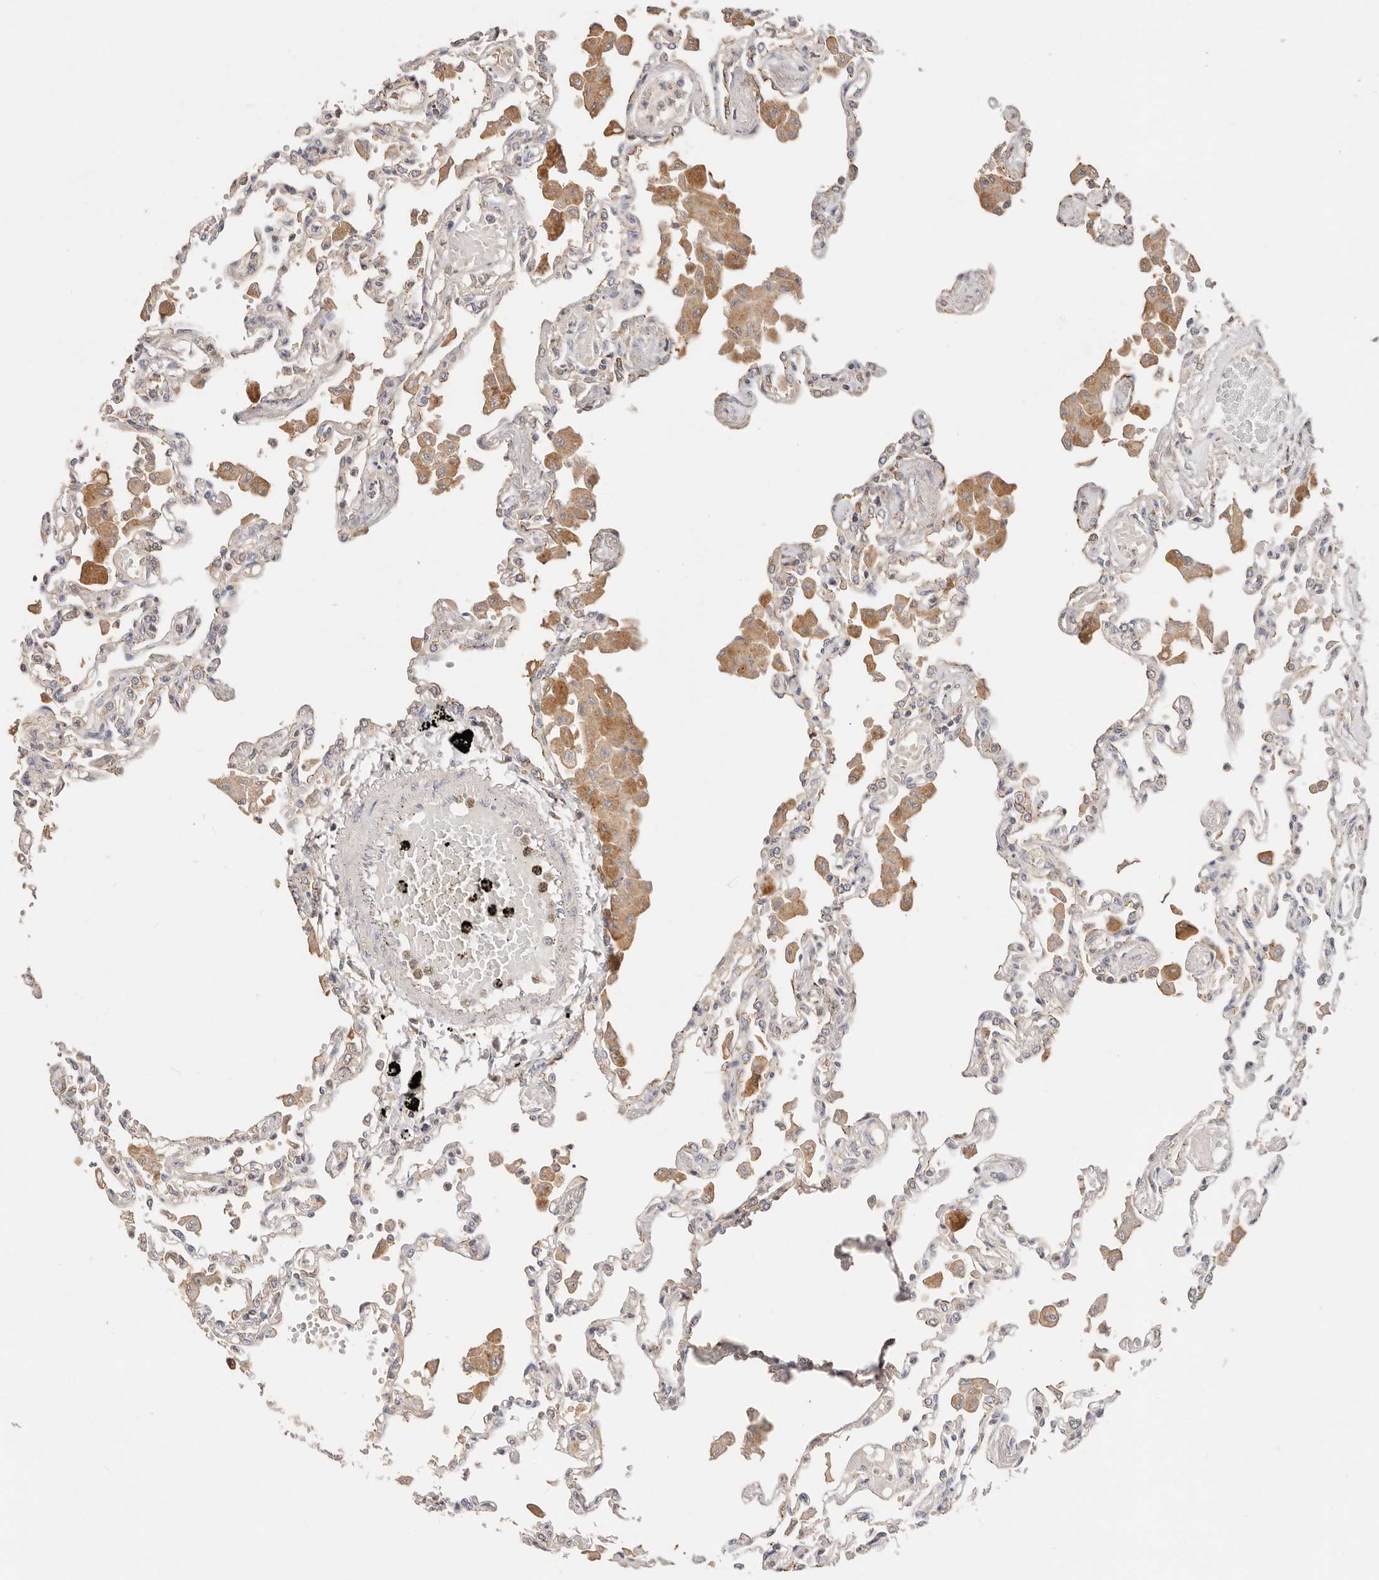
{"staining": {"intensity": "weak", "quantity": "<25%", "location": "cytoplasmic/membranous"}, "tissue": "lung", "cell_type": "Alveolar cells", "image_type": "normal", "snomed": [{"axis": "morphology", "description": "Normal tissue, NOS"}, {"axis": "topography", "description": "Bronchus"}, {"axis": "topography", "description": "Lung"}], "caption": "Alveolar cells are negative for brown protein staining in normal lung.", "gene": "CXADR", "patient": {"sex": "female", "age": 49}}